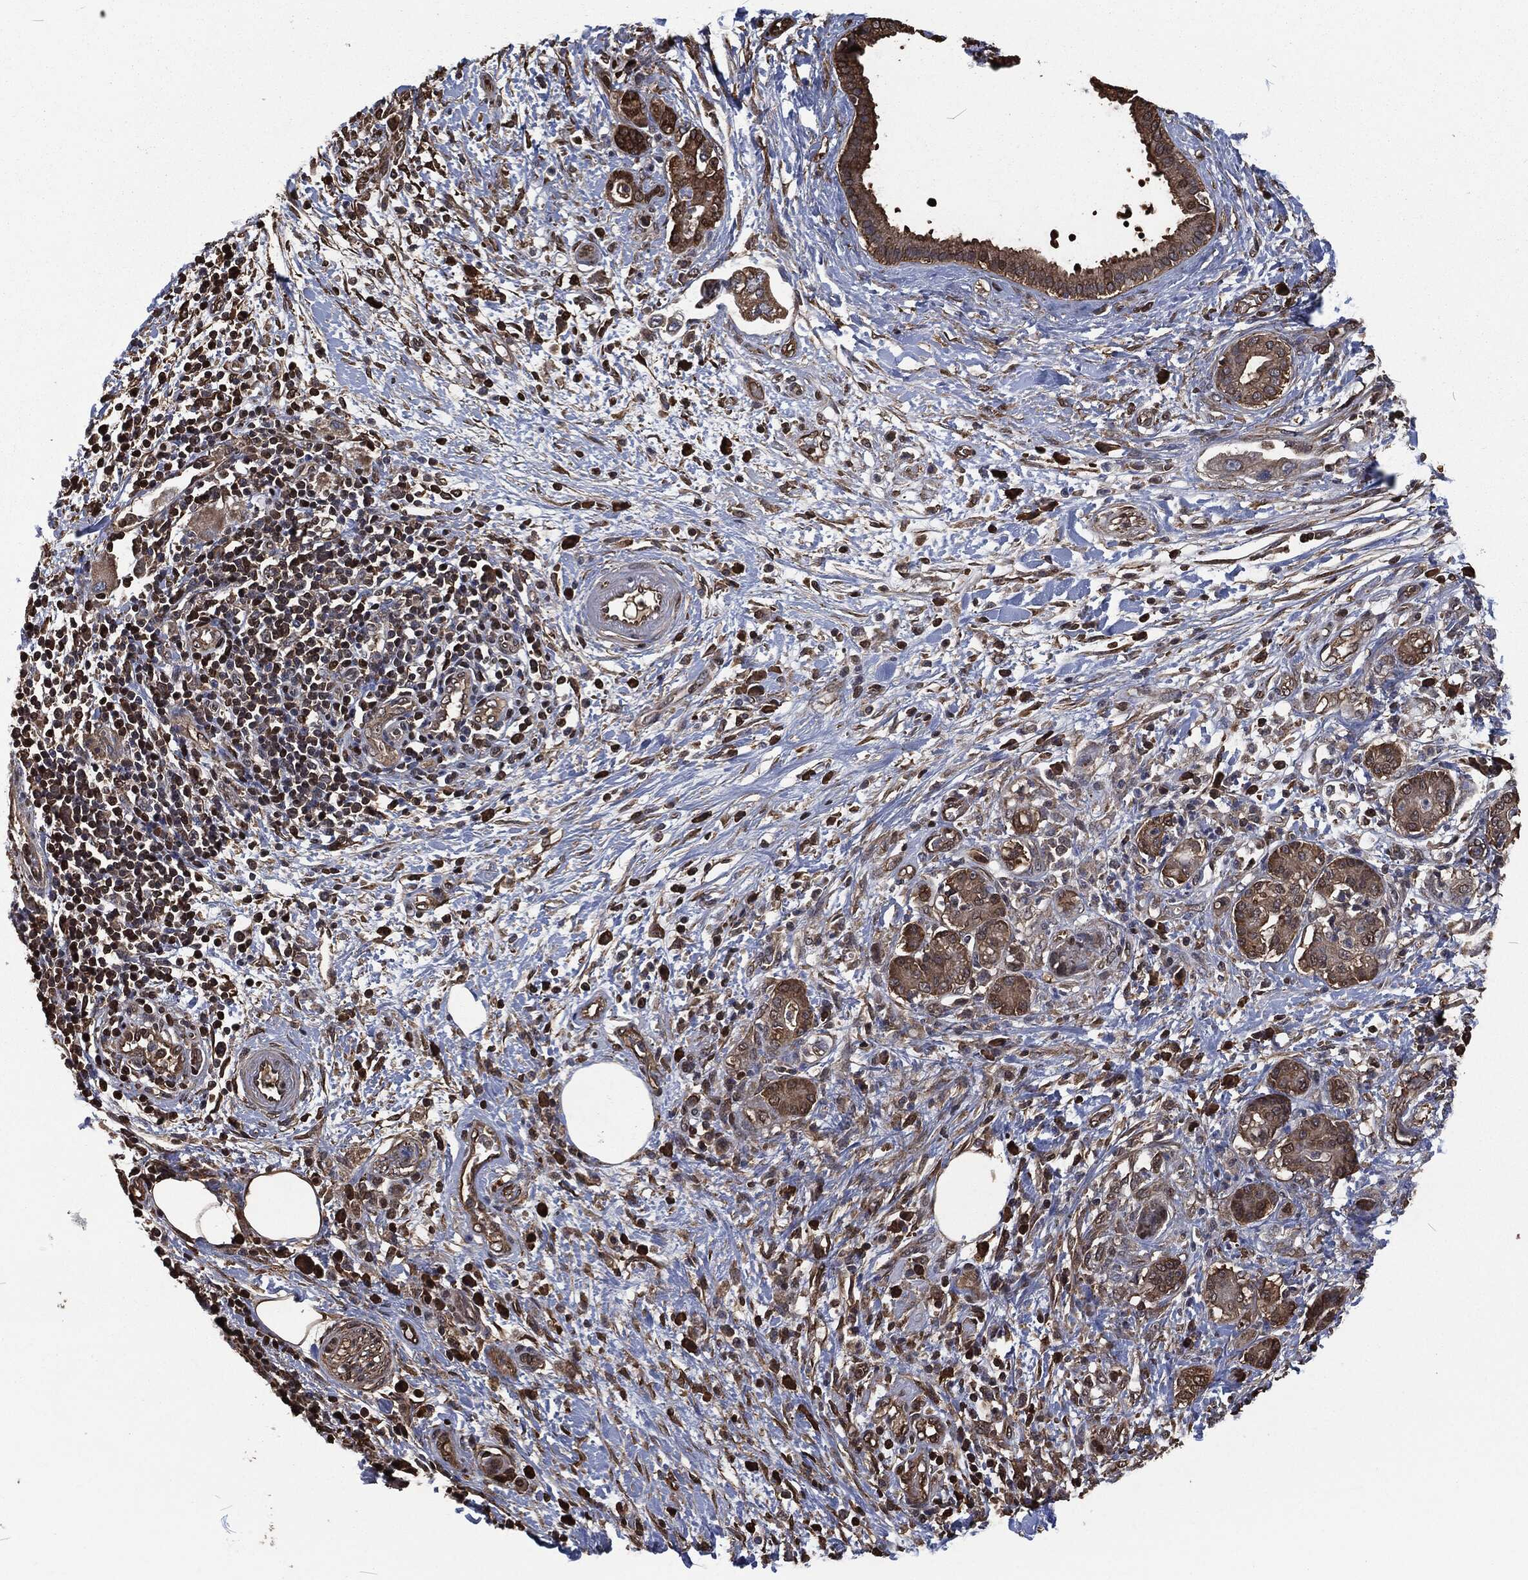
{"staining": {"intensity": "moderate", "quantity": ">75%", "location": "cytoplasmic/membranous"}, "tissue": "pancreatic cancer", "cell_type": "Tumor cells", "image_type": "cancer", "snomed": [{"axis": "morphology", "description": "Adenocarcinoma, NOS"}, {"axis": "topography", "description": "Pancreas"}], "caption": "An immunohistochemistry micrograph of neoplastic tissue is shown. Protein staining in brown labels moderate cytoplasmic/membranous positivity in pancreatic cancer (adenocarcinoma) within tumor cells.", "gene": "PRDX4", "patient": {"sex": "female", "age": 73}}